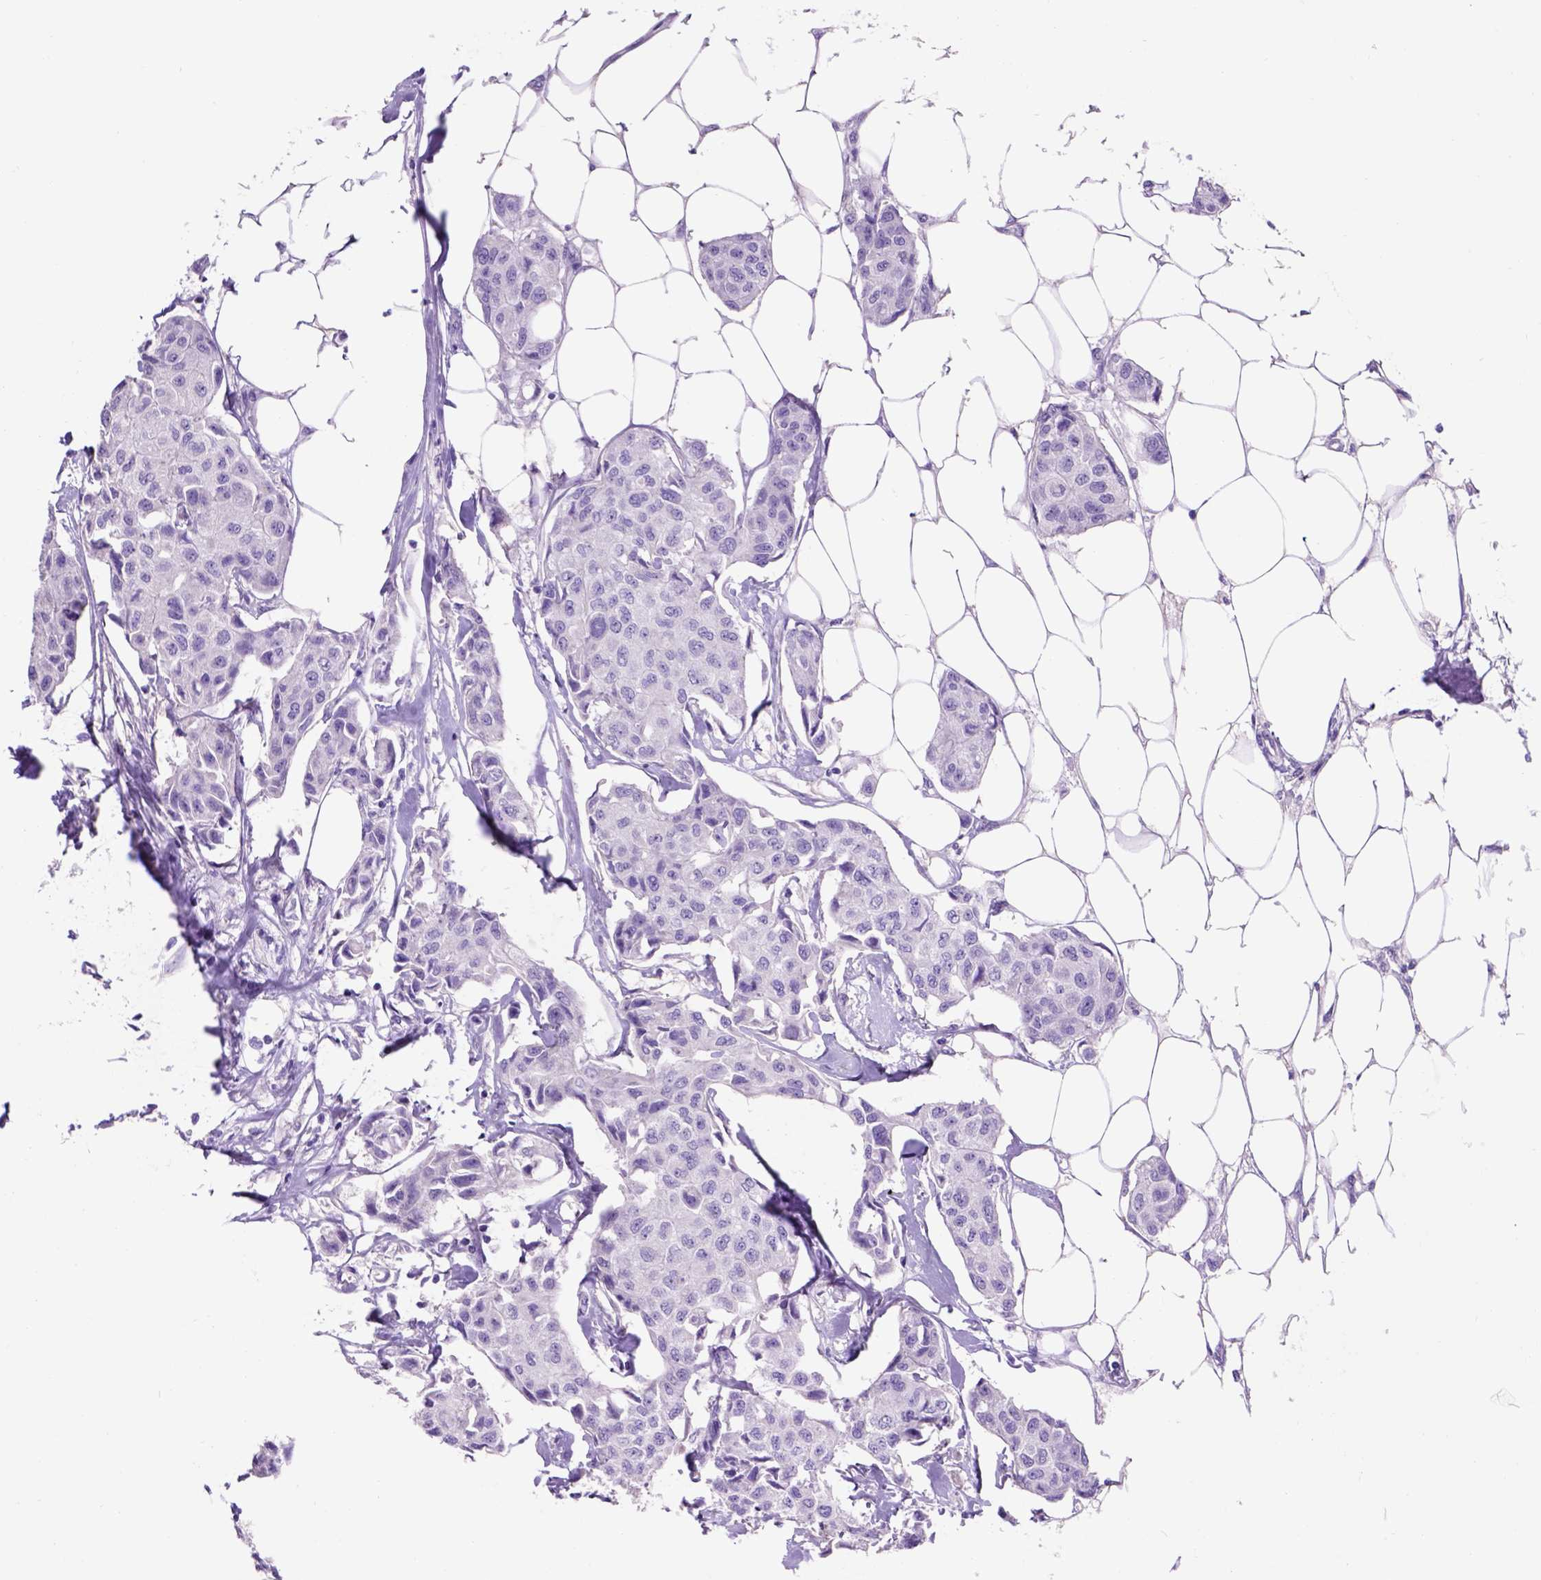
{"staining": {"intensity": "negative", "quantity": "none", "location": "none"}, "tissue": "breast cancer", "cell_type": "Tumor cells", "image_type": "cancer", "snomed": [{"axis": "morphology", "description": "Duct carcinoma"}, {"axis": "topography", "description": "Breast"}, {"axis": "topography", "description": "Lymph node"}], "caption": "High magnification brightfield microscopy of breast invasive ductal carcinoma stained with DAB (3,3'-diaminobenzidine) (brown) and counterstained with hematoxylin (blue): tumor cells show no significant positivity. (DAB (3,3'-diaminobenzidine) IHC with hematoxylin counter stain).", "gene": "EGFR", "patient": {"sex": "female", "age": 80}}